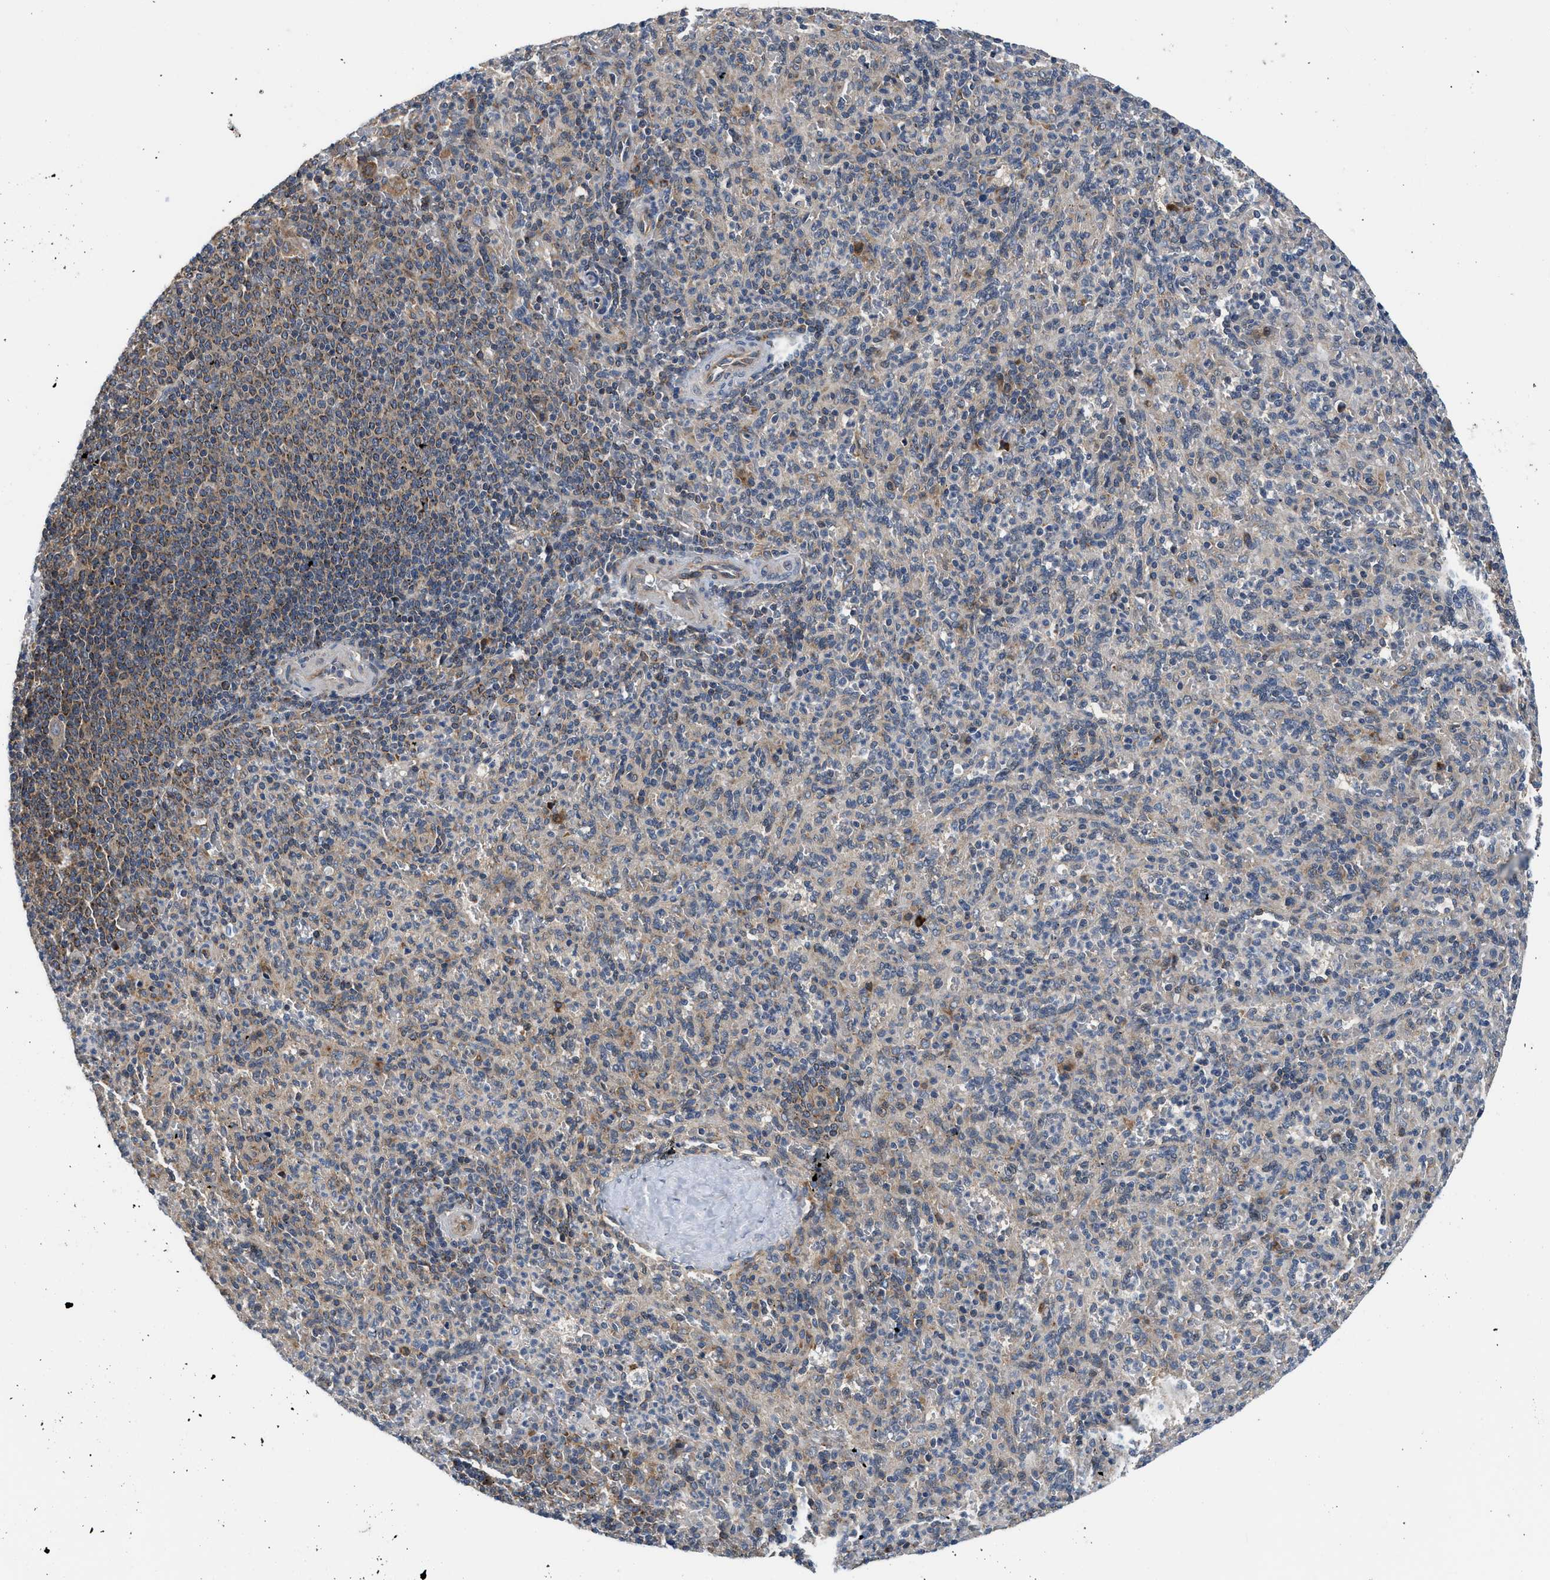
{"staining": {"intensity": "weak", "quantity": "<25%", "location": "cytoplasmic/membranous"}, "tissue": "spleen", "cell_type": "Cells in red pulp", "image_type": "normal", "snomed": [{"axis": "morphology", "description": "Normal tissue, NOS"}, {"axis": "topography", "description": "Spleen"}], "caption": "IHC photomicrograph of normal spleen stained for a protein (brown), which reveals no staining in cells in red pulp.", "gene": "POLG2", "patient": {"sex": "male", "age": 36}}